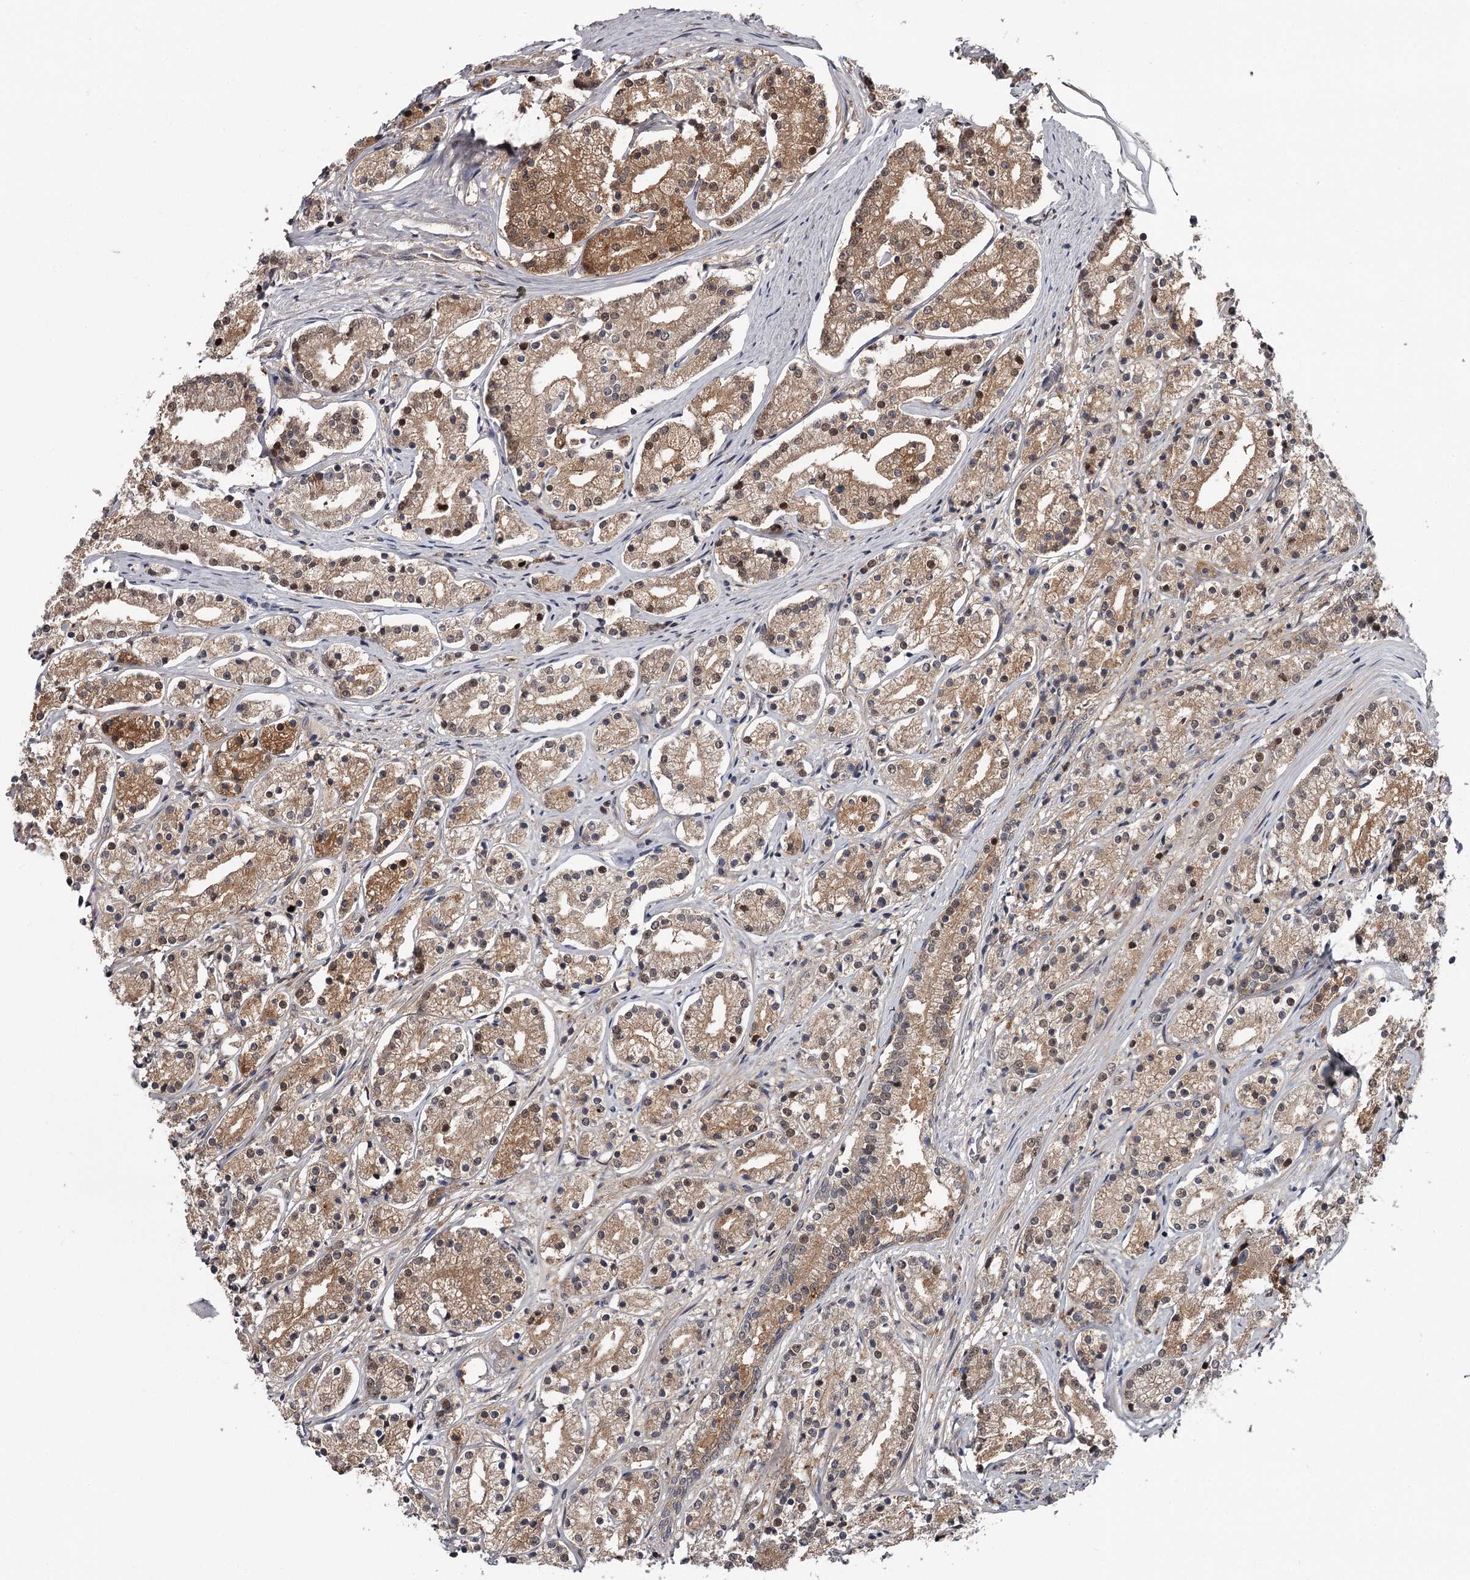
{"staining": {"intensity": "moderate", "quantity": "25%-75%", "location": "cytoplasmic/membranous,nuclear"}, "tissue": "prostate cancer", "cell_type": "Tumor cells", "image_type": "cancer", "snomed": [{"axis": "morphology", "description": "Adenocarcinoma, High grade"}, {"axis": "topography", "description": "Prostate"}], "caption": "Human prostate cancer stained with a protein marker shows moderate staining in tumor cells.", "gene": "GTSF1", "patient": {"sex": "male", "age": 69}}